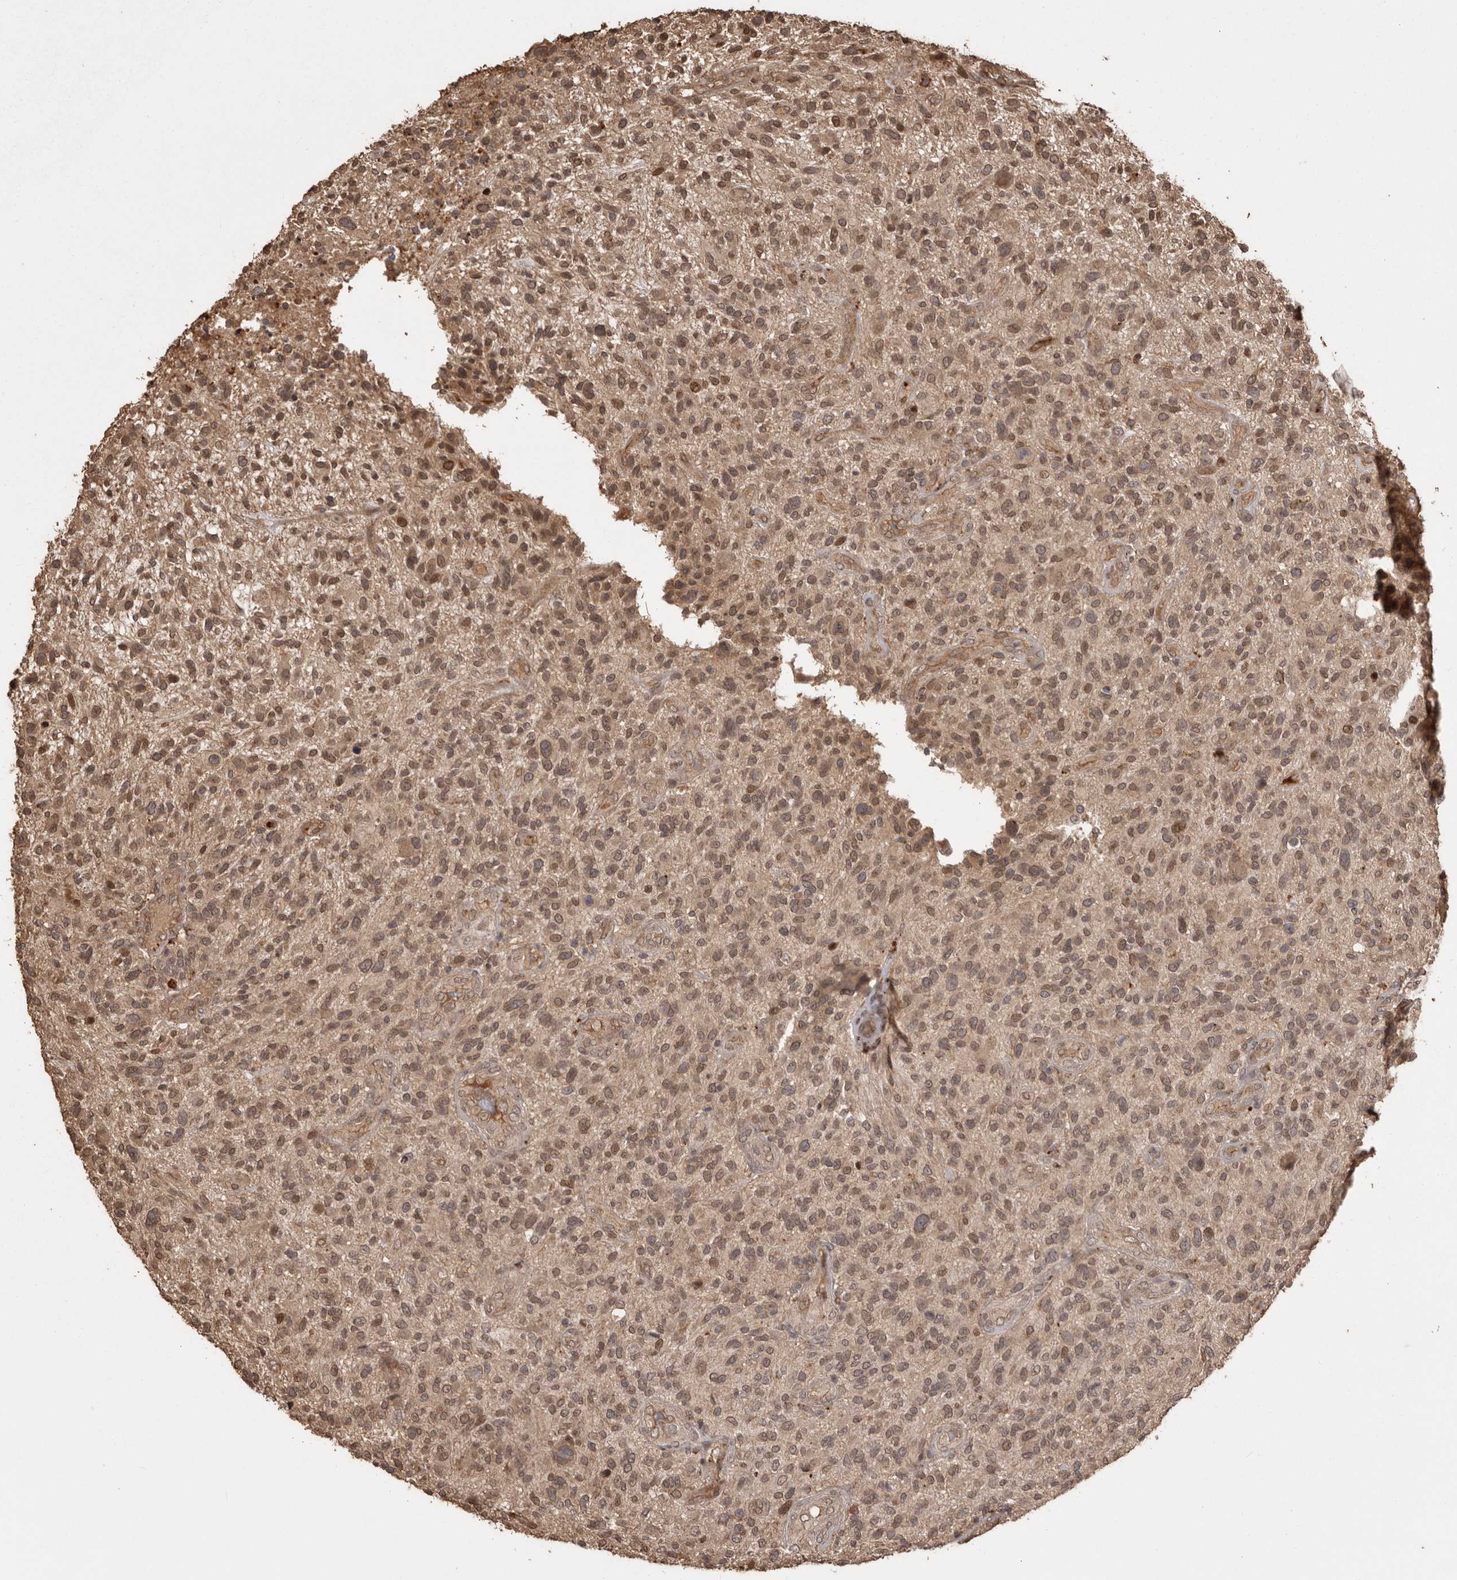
{"staining": {"intensity": "moderate", "quantity": ">75%", "location": "nuclear"}, "tissue": "glioma", "cell_type": "Tumor cells", "image_type": "cancer", "snomed": [{"axis": "morphology", "description": "Glioma, malignant, High grade"}, {"axis": "topography", "description": "Brain"}], "caption": "This is a photomicrograph of immunohistochemistry (IHC) staining of glioma, which shows moderate staining in the nuclear of tumor cells.", "gene": "NUP43", "patient": {"sex": "male", "age": 47}}